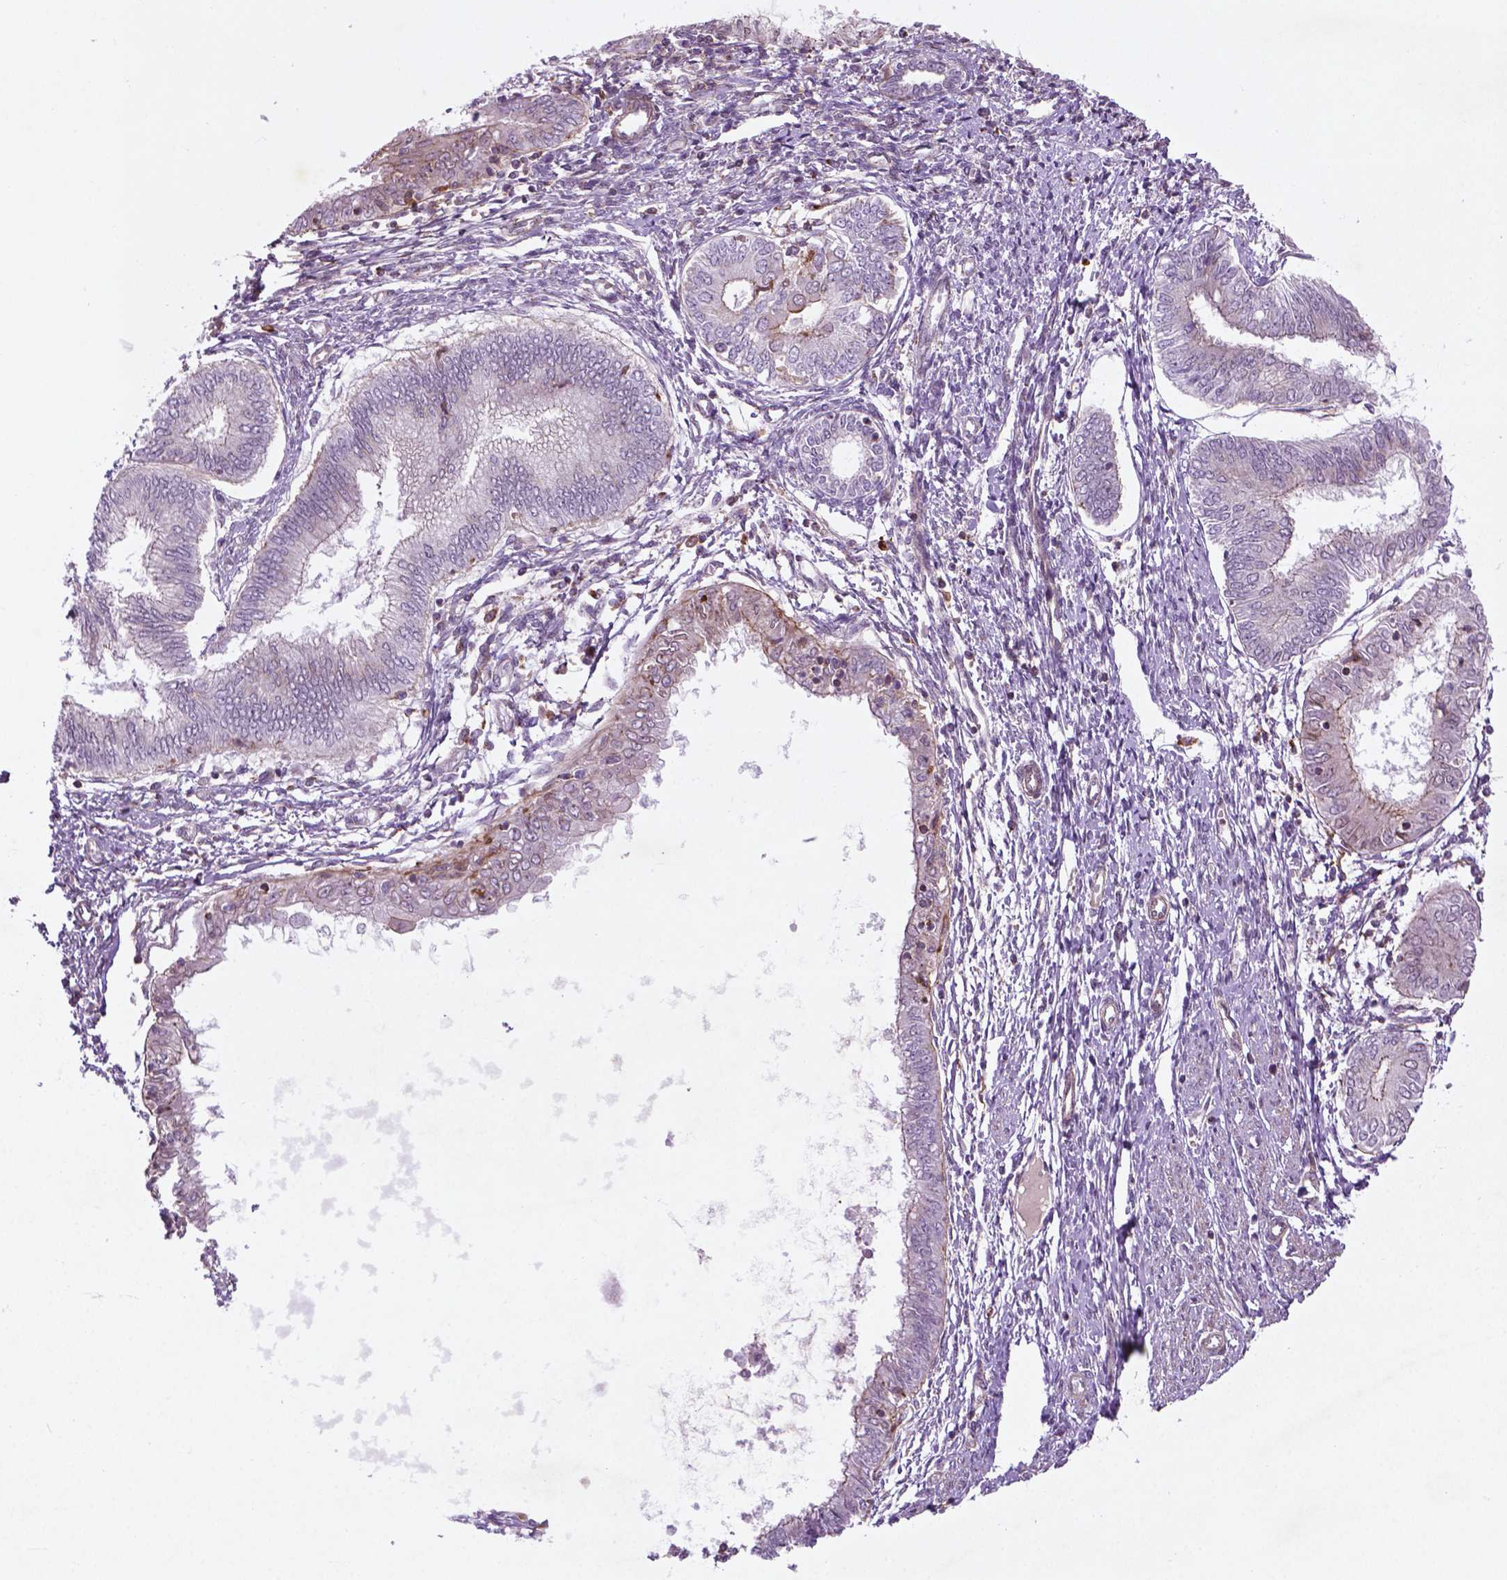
{"staining": {"intensity": "negative", "quantity": "none", "location": "none"}, "tissue": "endometrial cancer", "cell_type": "Tumor cells", "image_type": "cancer", "snomed": [{"axis": "morphology", "description": "Adenocarcinoma, NOS"}, {"axis": "topography", "description": "Endometrium"}], "caption": "Image shows no protein positivity in tumor cells of endometrial cancer tissue.", "gene": "TCHP", "patient": {"sex": "female", "age": 68}}